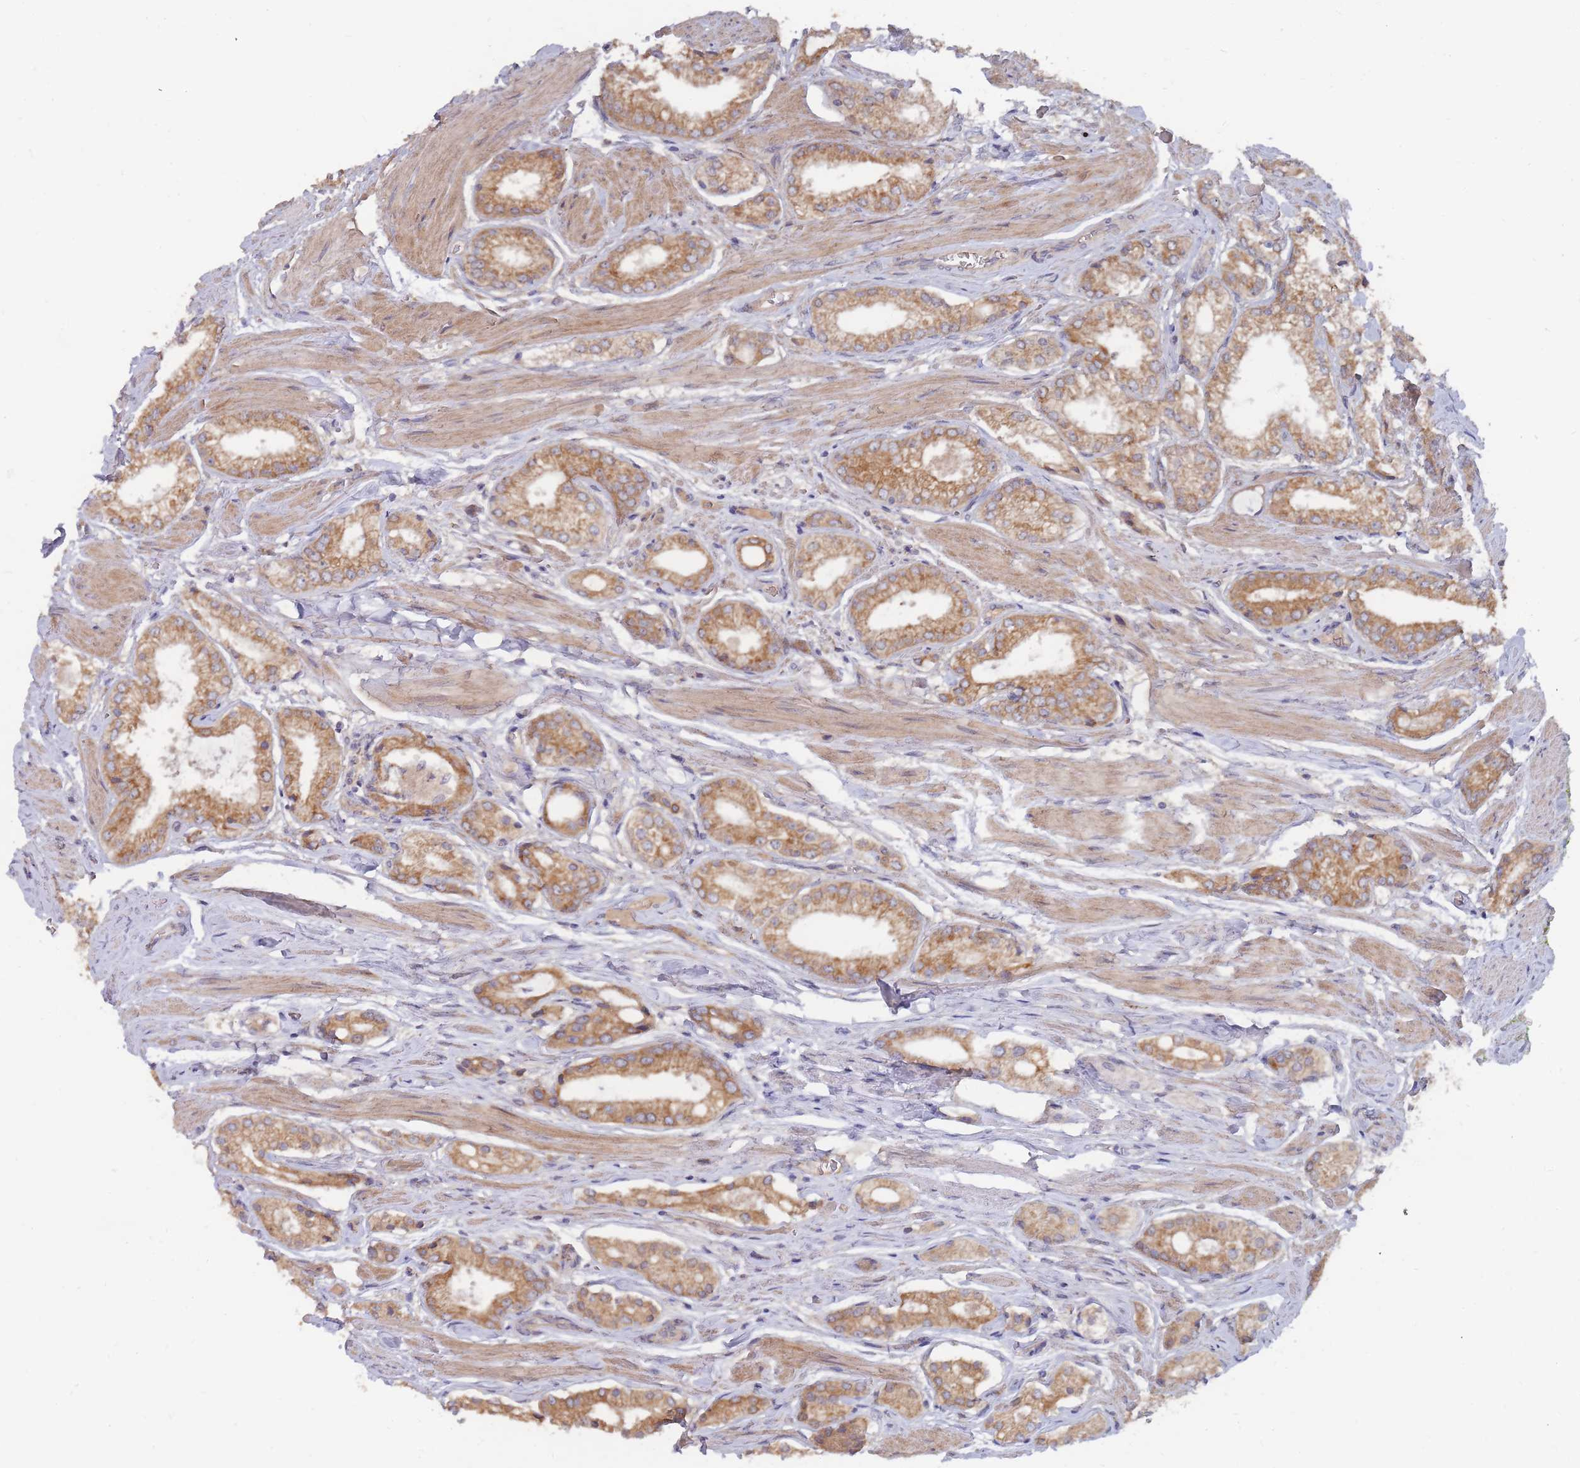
{"staining": {"intensity": "moderate", "quantity": ">75%", "location": "cytoplasmic/membranous"}, "tissue": "prostate cancer", "cell_type": "Tumor cells", "image_type": "cancer", "snomed": [{"axis": "morphology", "description": "Adenocarcinoma, High grade"}, {"axis": "topography", "description": "Prostate and seminal vesicle, NOS"}], "caption": "Immunohistochemical staining of prostate adenocarcinoma (high-grade) shows moderate cytoplasmic/membranous protein expression in approximately >75% of tumor cells.", "gene": "SLC35F5", "patient": {"sex": "male", "age": 64}}